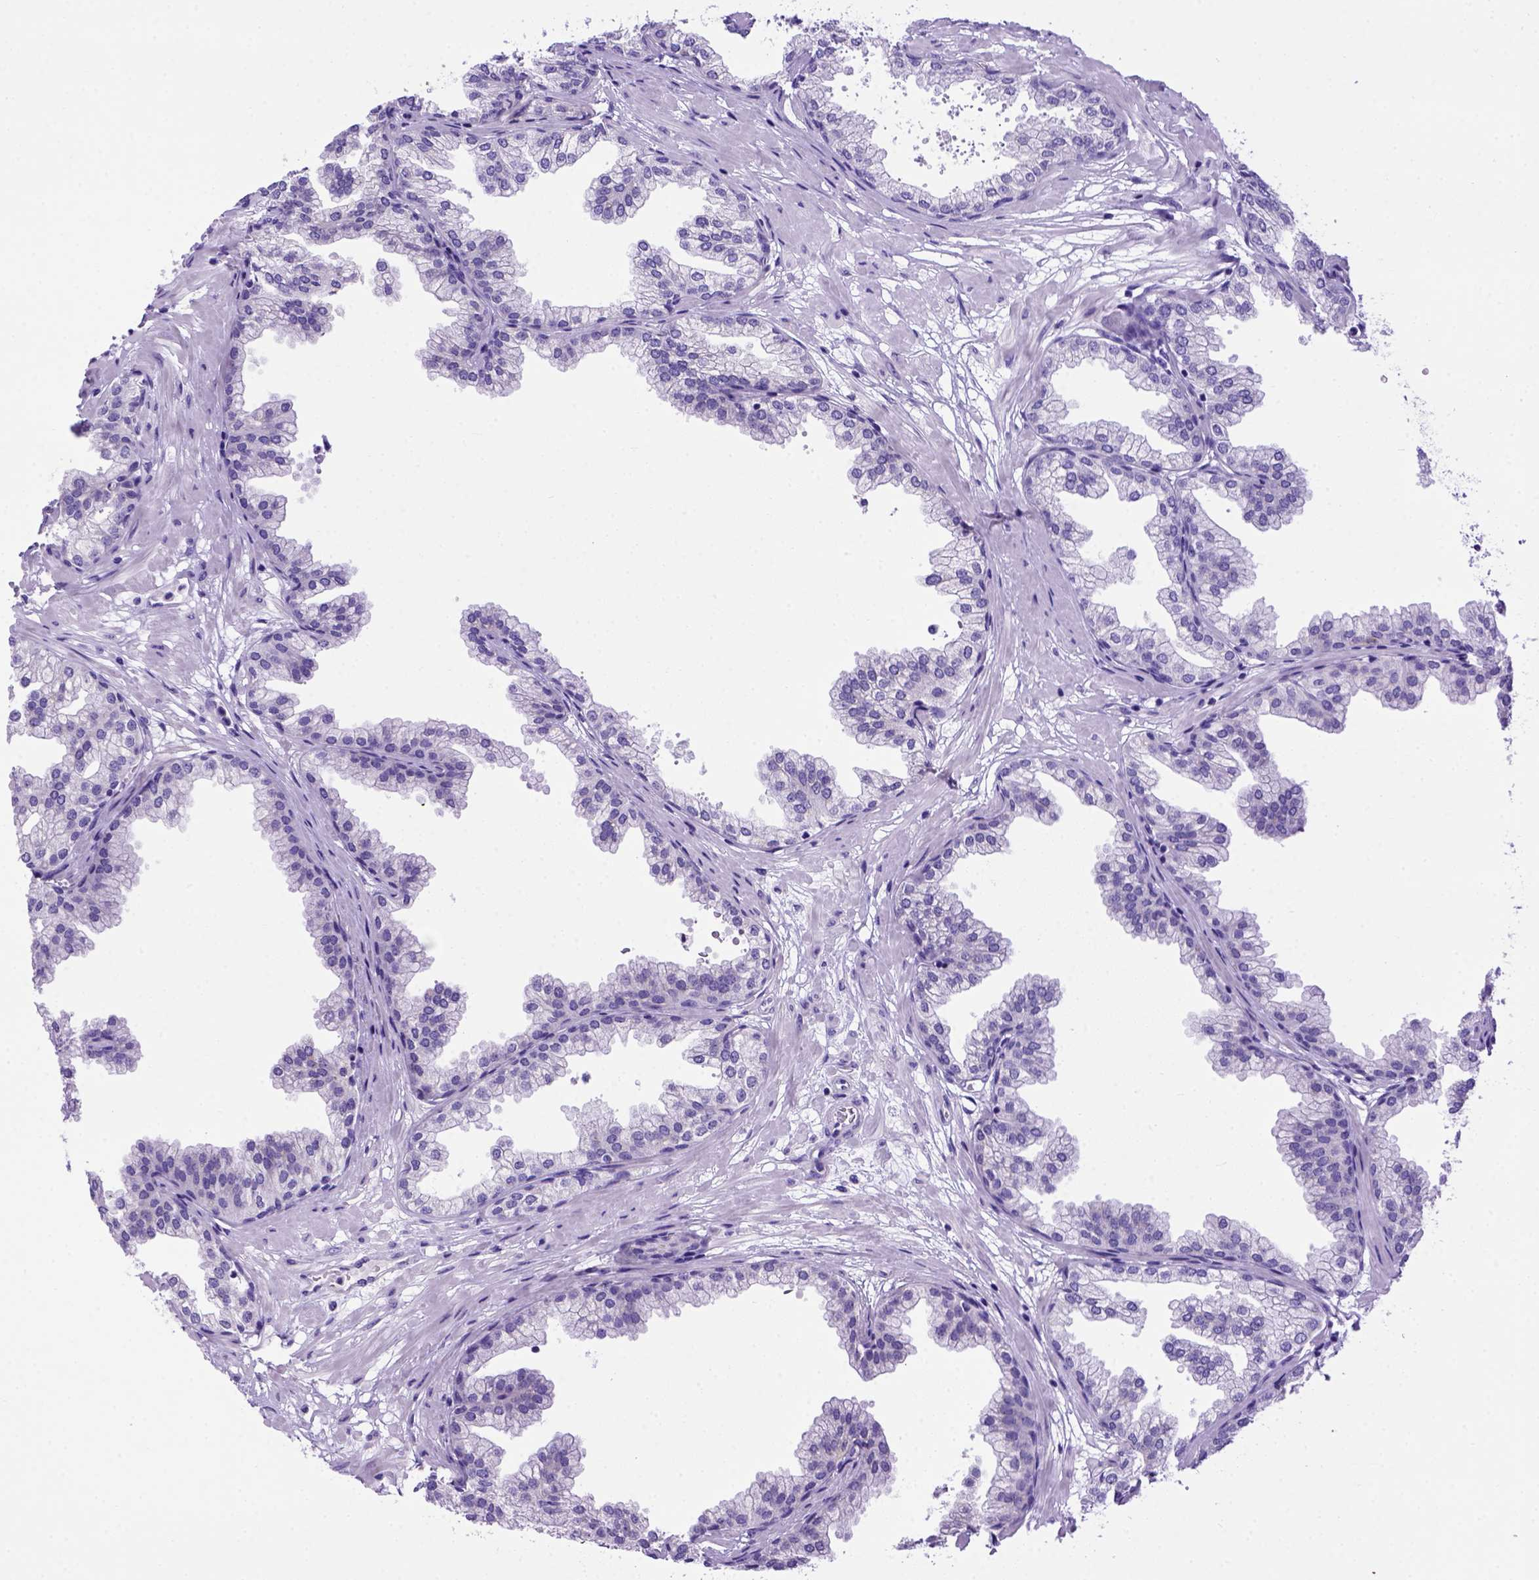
{"staining": {"intensity": "negative", "quantity": "none", "location": "none"}, "tissue": "prostate", "cell_type": "Glandular cells", "image_type": "normal", "snomed": [{"axis": "morphology", "description": "Normal tissue, NOS"}, {"axis": "topography", "description": "Prostate"}], "caption": "Glandular cells are negative for protein expression in benign human prostate. (Stains: DAB IHC with hematoxylin counter stain, Microscopy: brightfield microscopy at high magnification).", "gene": "PTGES", "patient": {"sex": "male", "age": 37}}